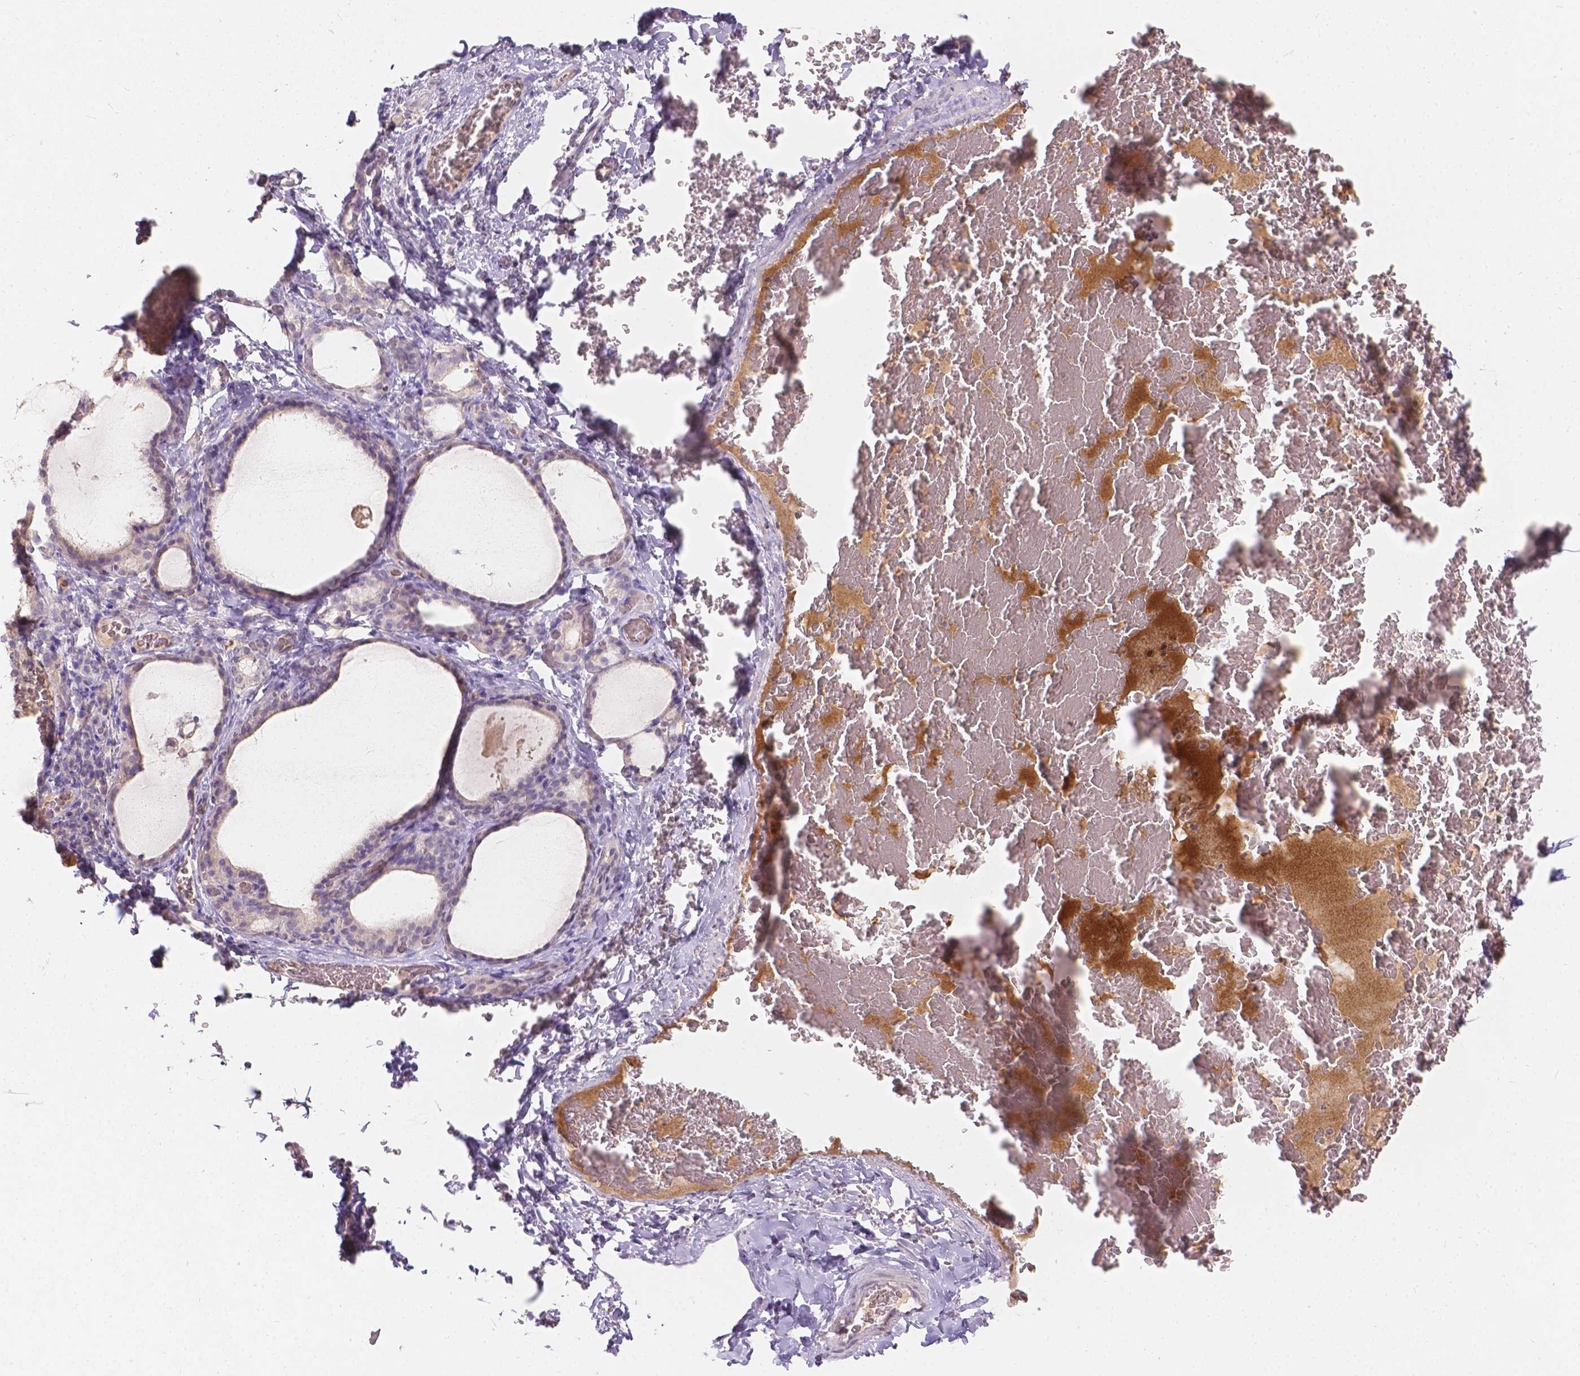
{"staining": {"intensity": "negative", "quantity": "none", "location": "none"}, "tissue": "thyroid gland", "cell_type": "Glandular cells", "image_type": "normal", "snomed": [{"axis": "morphology", "description": "Normal tissue, NOS"}, {"axis": "morphology", "description": "Hyperplasia, NOS"}, {"axis": "topography", "description": "Thyroid gland"}], "caption": "High power microscopy histopathology image of an immunohistochemistry (IHC) image of unremarkable thyroid gland, revealing no significant staining in glandular cells.", "gene": "DCAF4L1", "patient": {"sex": "female", "age": 27}}